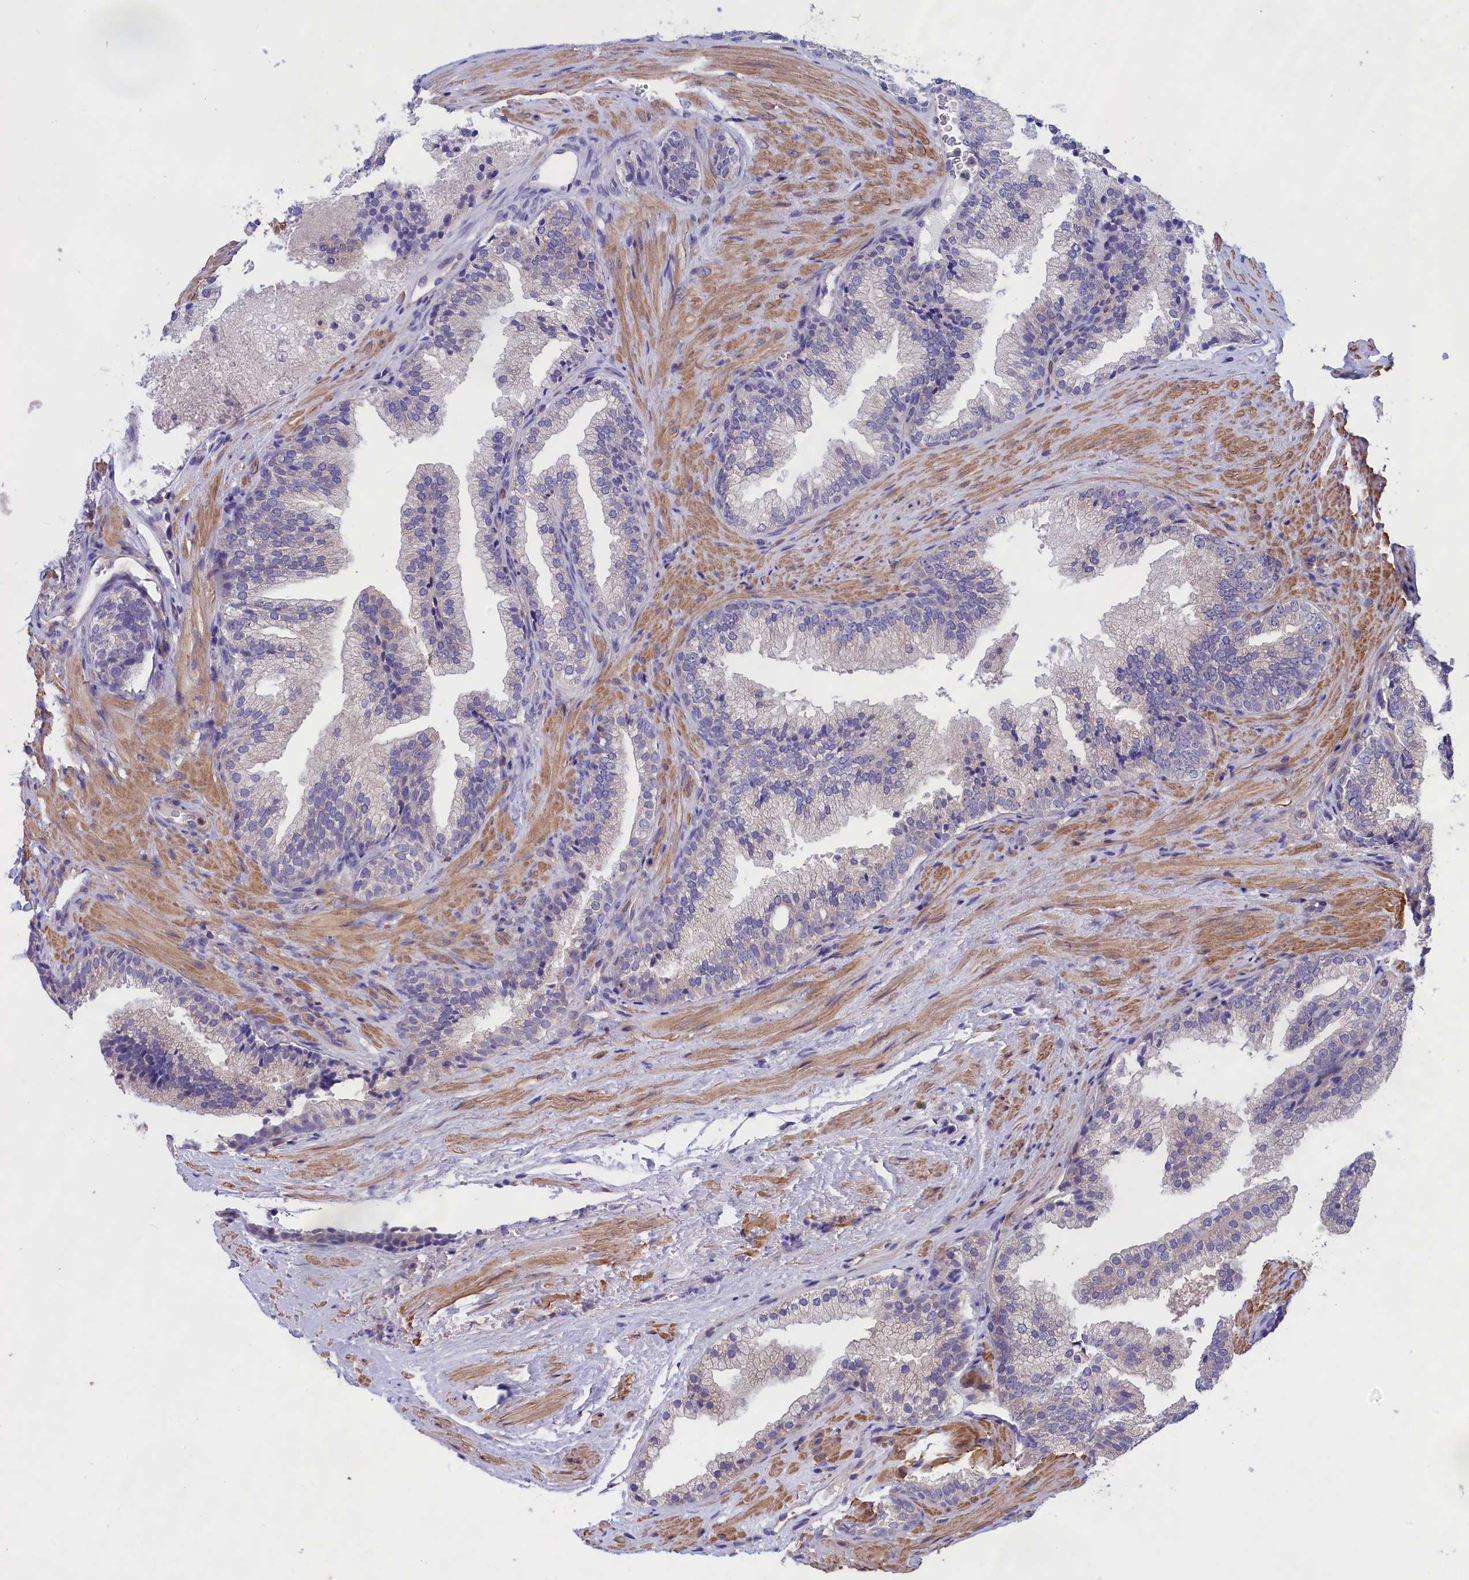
{"staining": {"intensity": "negative", "quantity": "none", "location": "none"}, "tissue": "prostate", "cell_type": "Glandular cells", "image_type": "normal", "snomed": [{"axis": "morphology", "description": "Normal tissue, NOS"}, {"axis": "topography", "description": "Prostate"}], "caption": "Immunohistochemistry (IHC) micrograph of normal prostate: human prostate stained with DAB (3,3'-diaminobenzidine) exhibits no significant protein staining in glandular cells. (Brightfield microscopy of DAB immunohistochemistry at high magnification).", "gene": "AMDHD2", "patient": {"sex": "male", "age": 76}}